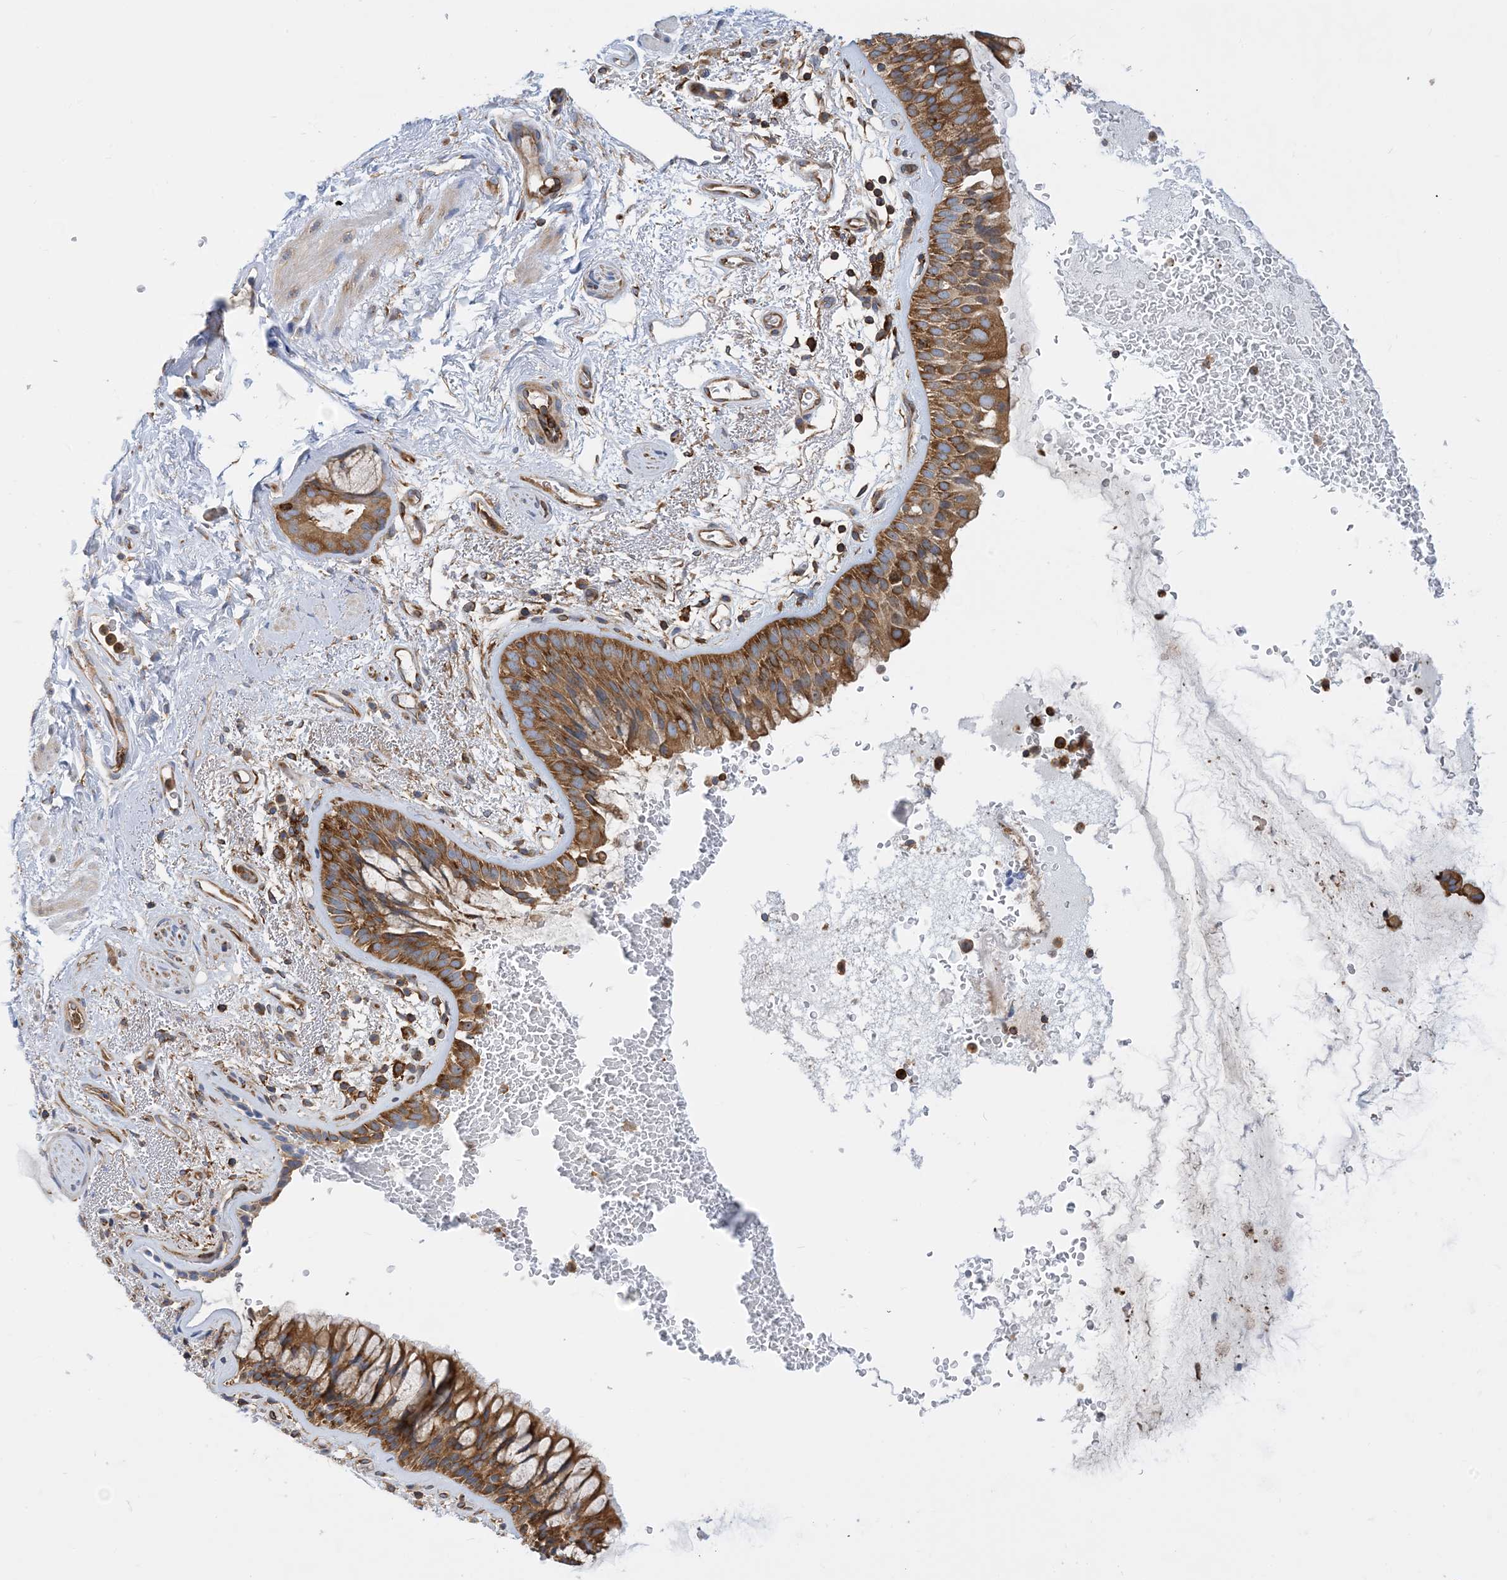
{"staining": {"intensity": "moderate", "quantity": ">75%", "location": "cytoplasmic/membranous"}, "tissue": "bronchus", "cell_type": "Respiratory epithelial cells", "image_type": "normal", "snomed": [{"axis": "morphology", "description": "Normal tissue, NOS"}, {"axis": "morphology", "description": "Squamous cell carcinoma, NOS"}, {"axis": "topography", "description": "Lymph node"}, {"axis": "topography", "description": "Bronchus"}, {"axis": "topography", "description": "Lung"}], "caption": "This is a histology image of immunohistochemistry staining of benign bronchus, which shows moderate staining in the cytoplasmic/membranous of respiratory epithelial cells.", "gene": "DYNC1LI1", "patient": {"sex": "male", "age": 66}}